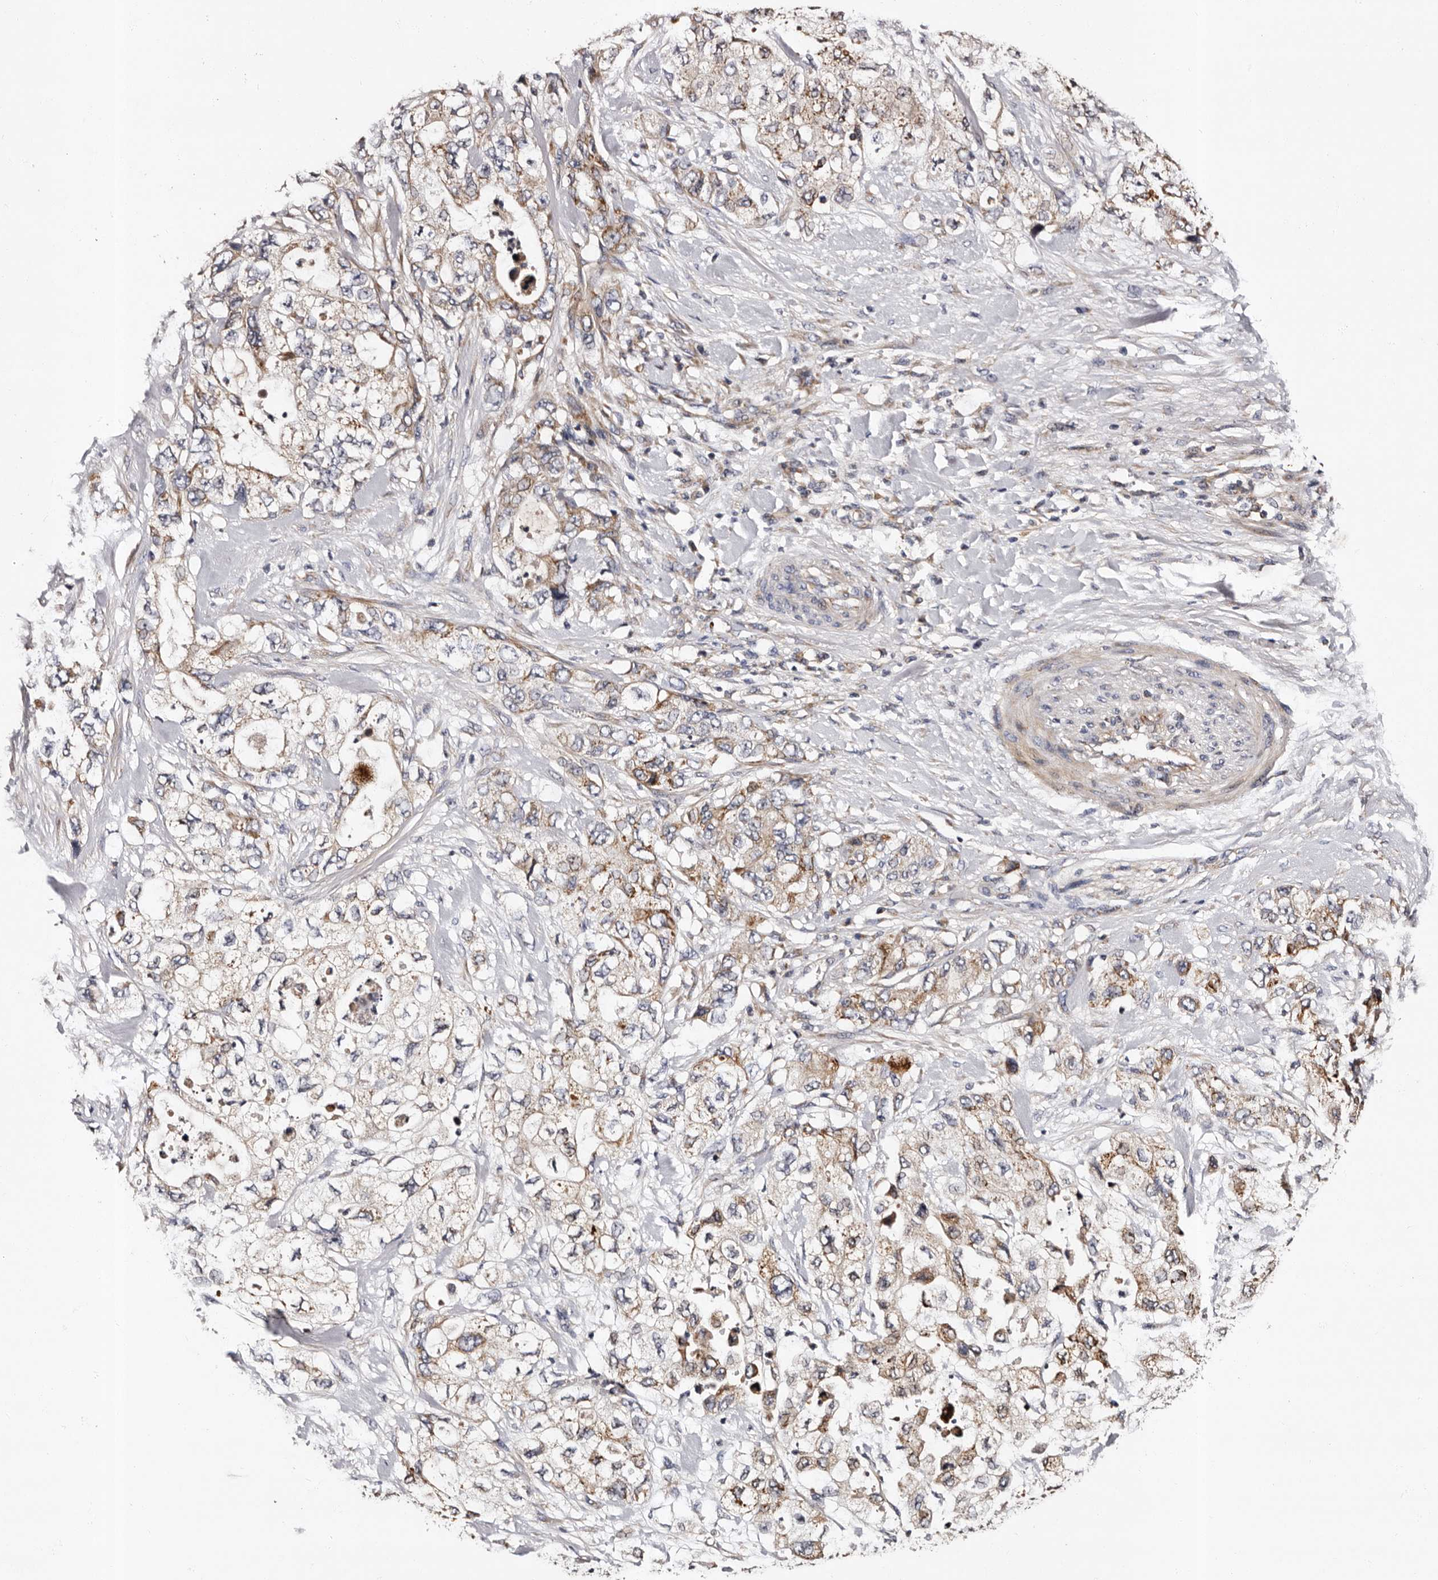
{"staining": {"intensity": "weak", "quantity": "25%-75%", "location": "cytoplasmic/membranous"}, "tissue": "pancreatic cancer", "cell_type": "Tumor cells", "image_type": "cancer", "snomed": [{"axis": "morphology", "description": "Adenocarcinoma, NOS"}, {"axis": "topography", "description": "Pancreas"}], "caption": "Weak cytoplasmic/membranous protein positivity is seen in approximately 25%-75% of tumor cells in adenocarcinoma (pancreatic). The protein of interest is stained brown, and the nuclei are stained in blue (DAB (3,3'-diaminobenzidine) IHC with brightfield microscopy, high magnification).", "gene": "ADCK5", "patient": {"sex": "female", "age": 73}}